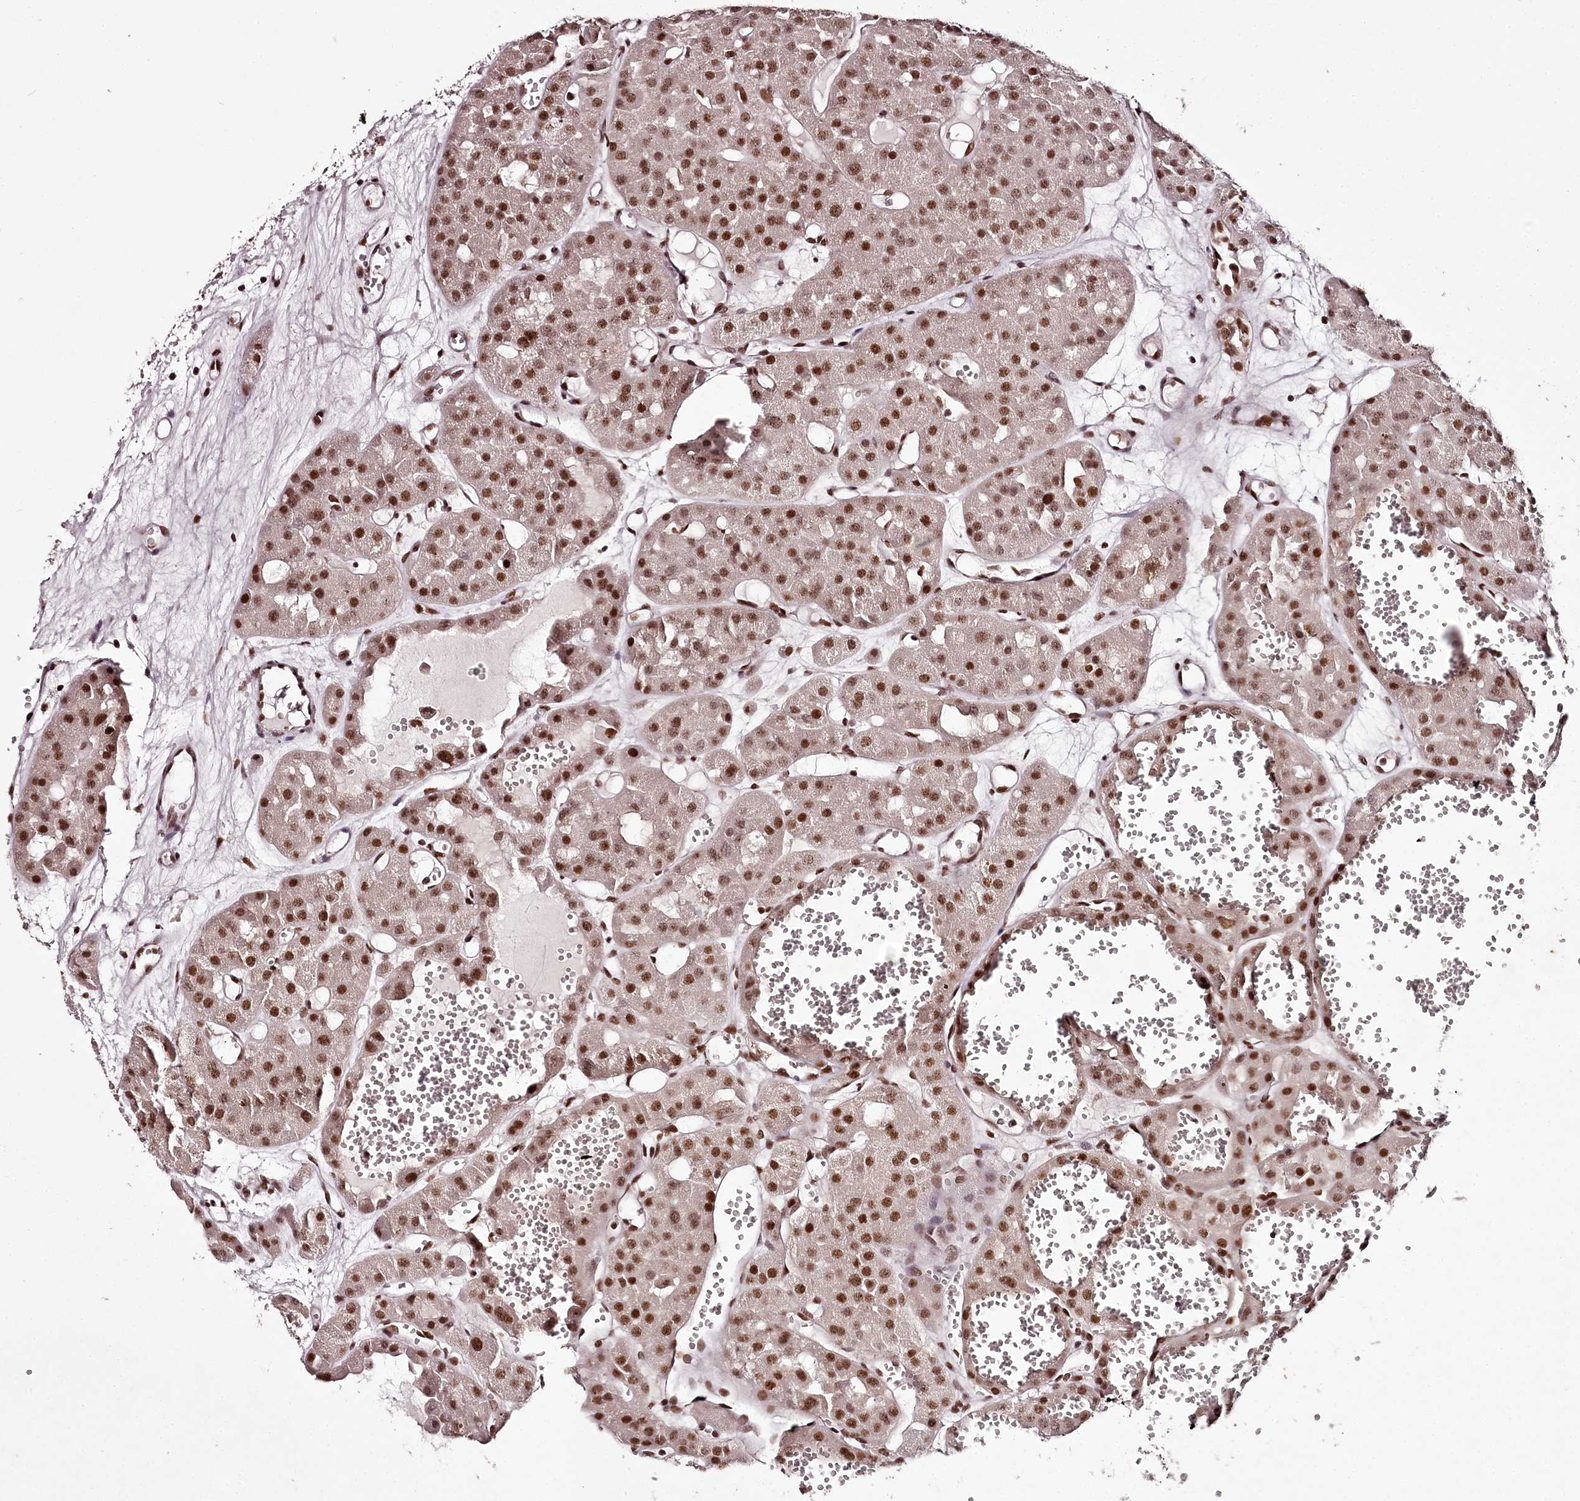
{"staining": {"intensity": "strong", "quantity": ">75%", "location": "nuclear"}, "tissue": "renal cancer", "cell_type": "Tumor cells", "image_type": "cancer", "snomed": [{"axis": "morphology", "description": "Carcinoma, NOS"}, {"axis": "topography", "description": "Kidney"}], "caption": "Strong nuclear positivity for a protein is present in about >75% of tumor cells of carcinoma (renal) using IHC.", "gene": "PSPC1", "patient": {"sex": "female", "age": 75}}